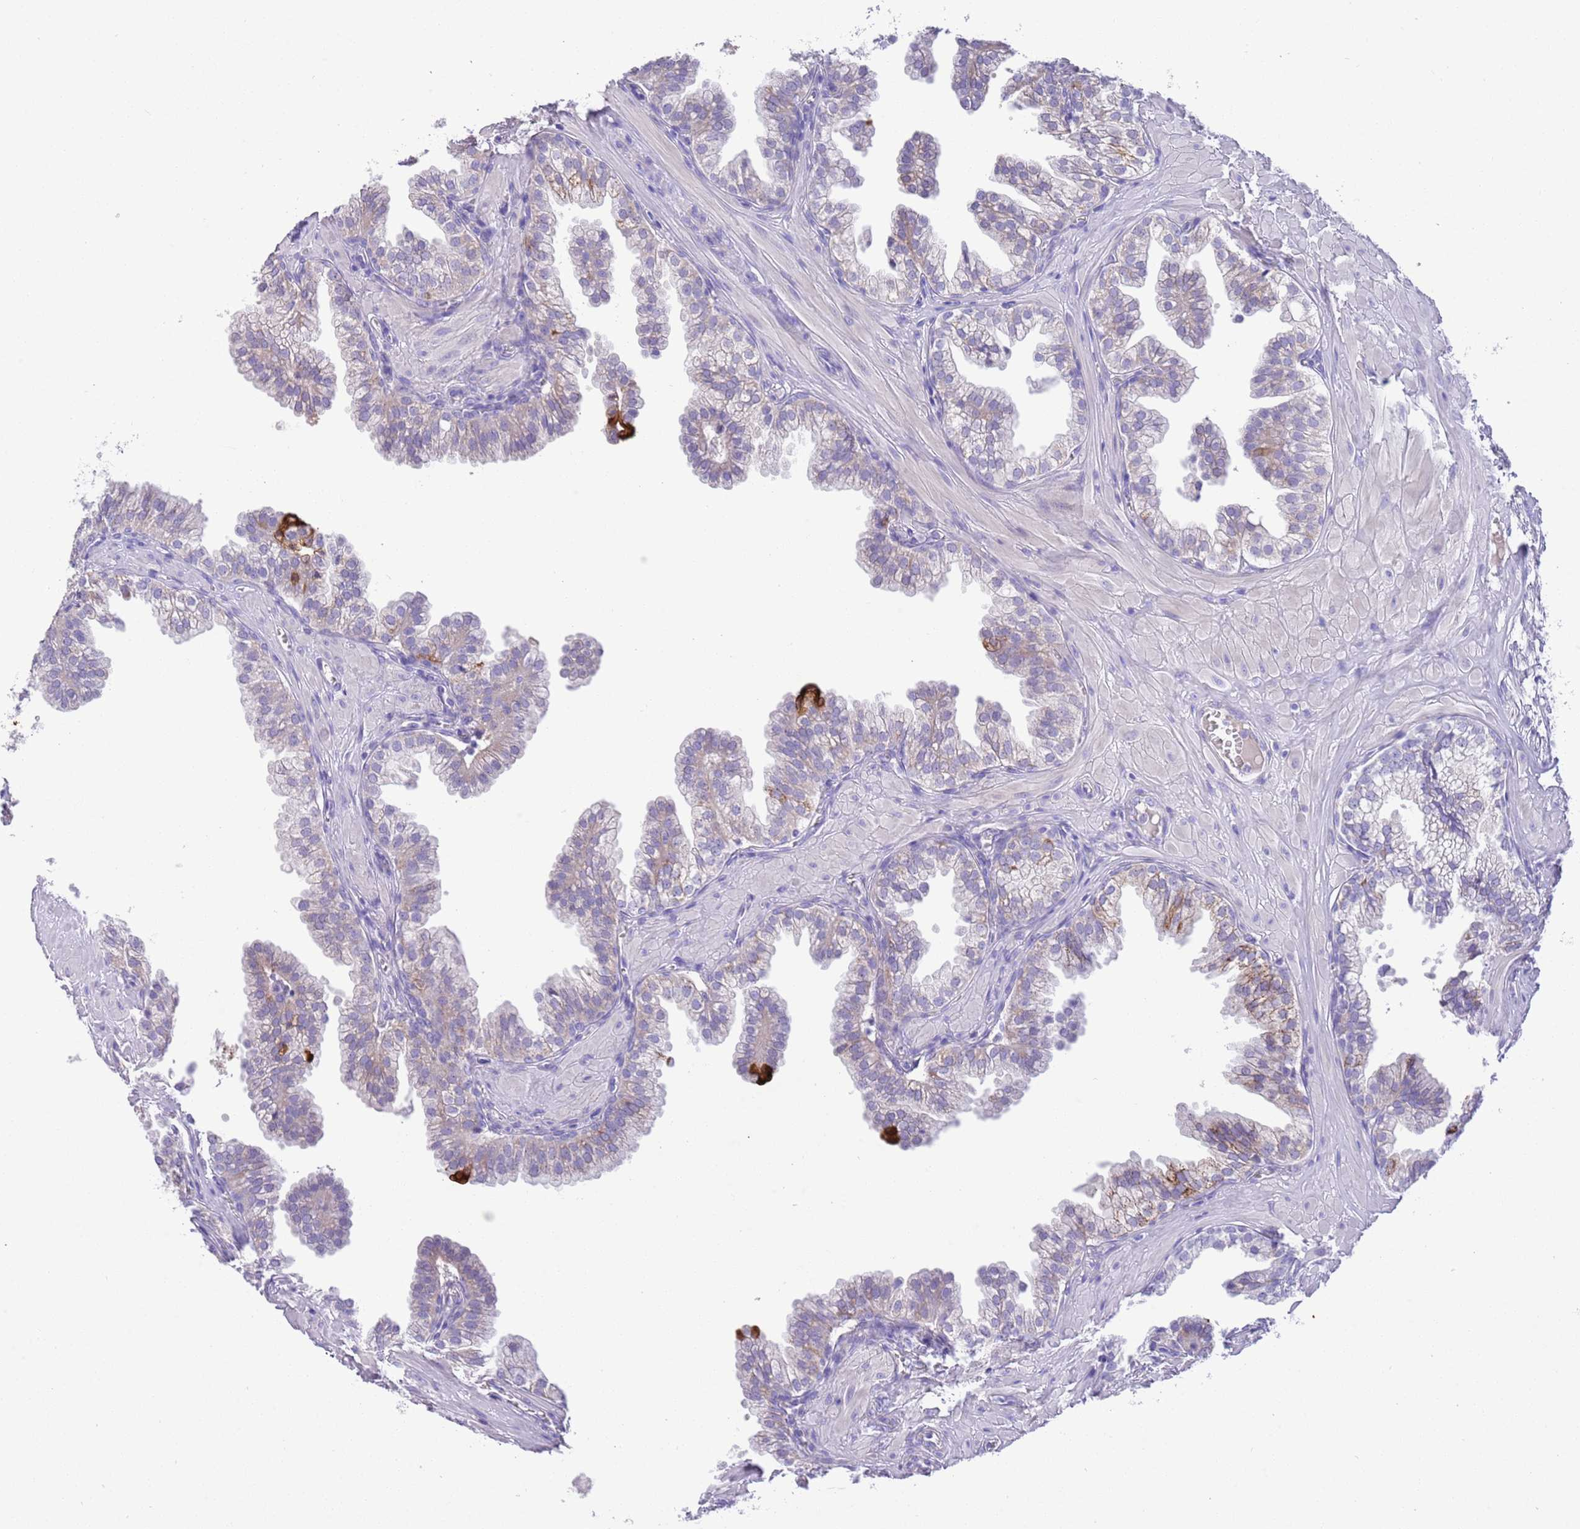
{"staining": {"intensity": "negative", "quantity": "none", "location": "none"}, "tissue": "prostate", "cell_type": "Glandular cells", "image_type": "normal", "snomed": [{"axis": "morphology", "description": "Normal tissue, NOS"}, {"axis": "topography", "description": "Prostate"}, {"axis": "topography", "description": "Peripheral nerve tissue"}], "caption": "The image demonstrates no staining of glandular cells in normal prostate. (DAB (3,3'-diaminobenzidine) IHC, high magnification).", "gene": "SFTPA1", "patient": {"sex": "male", "age": 55}}